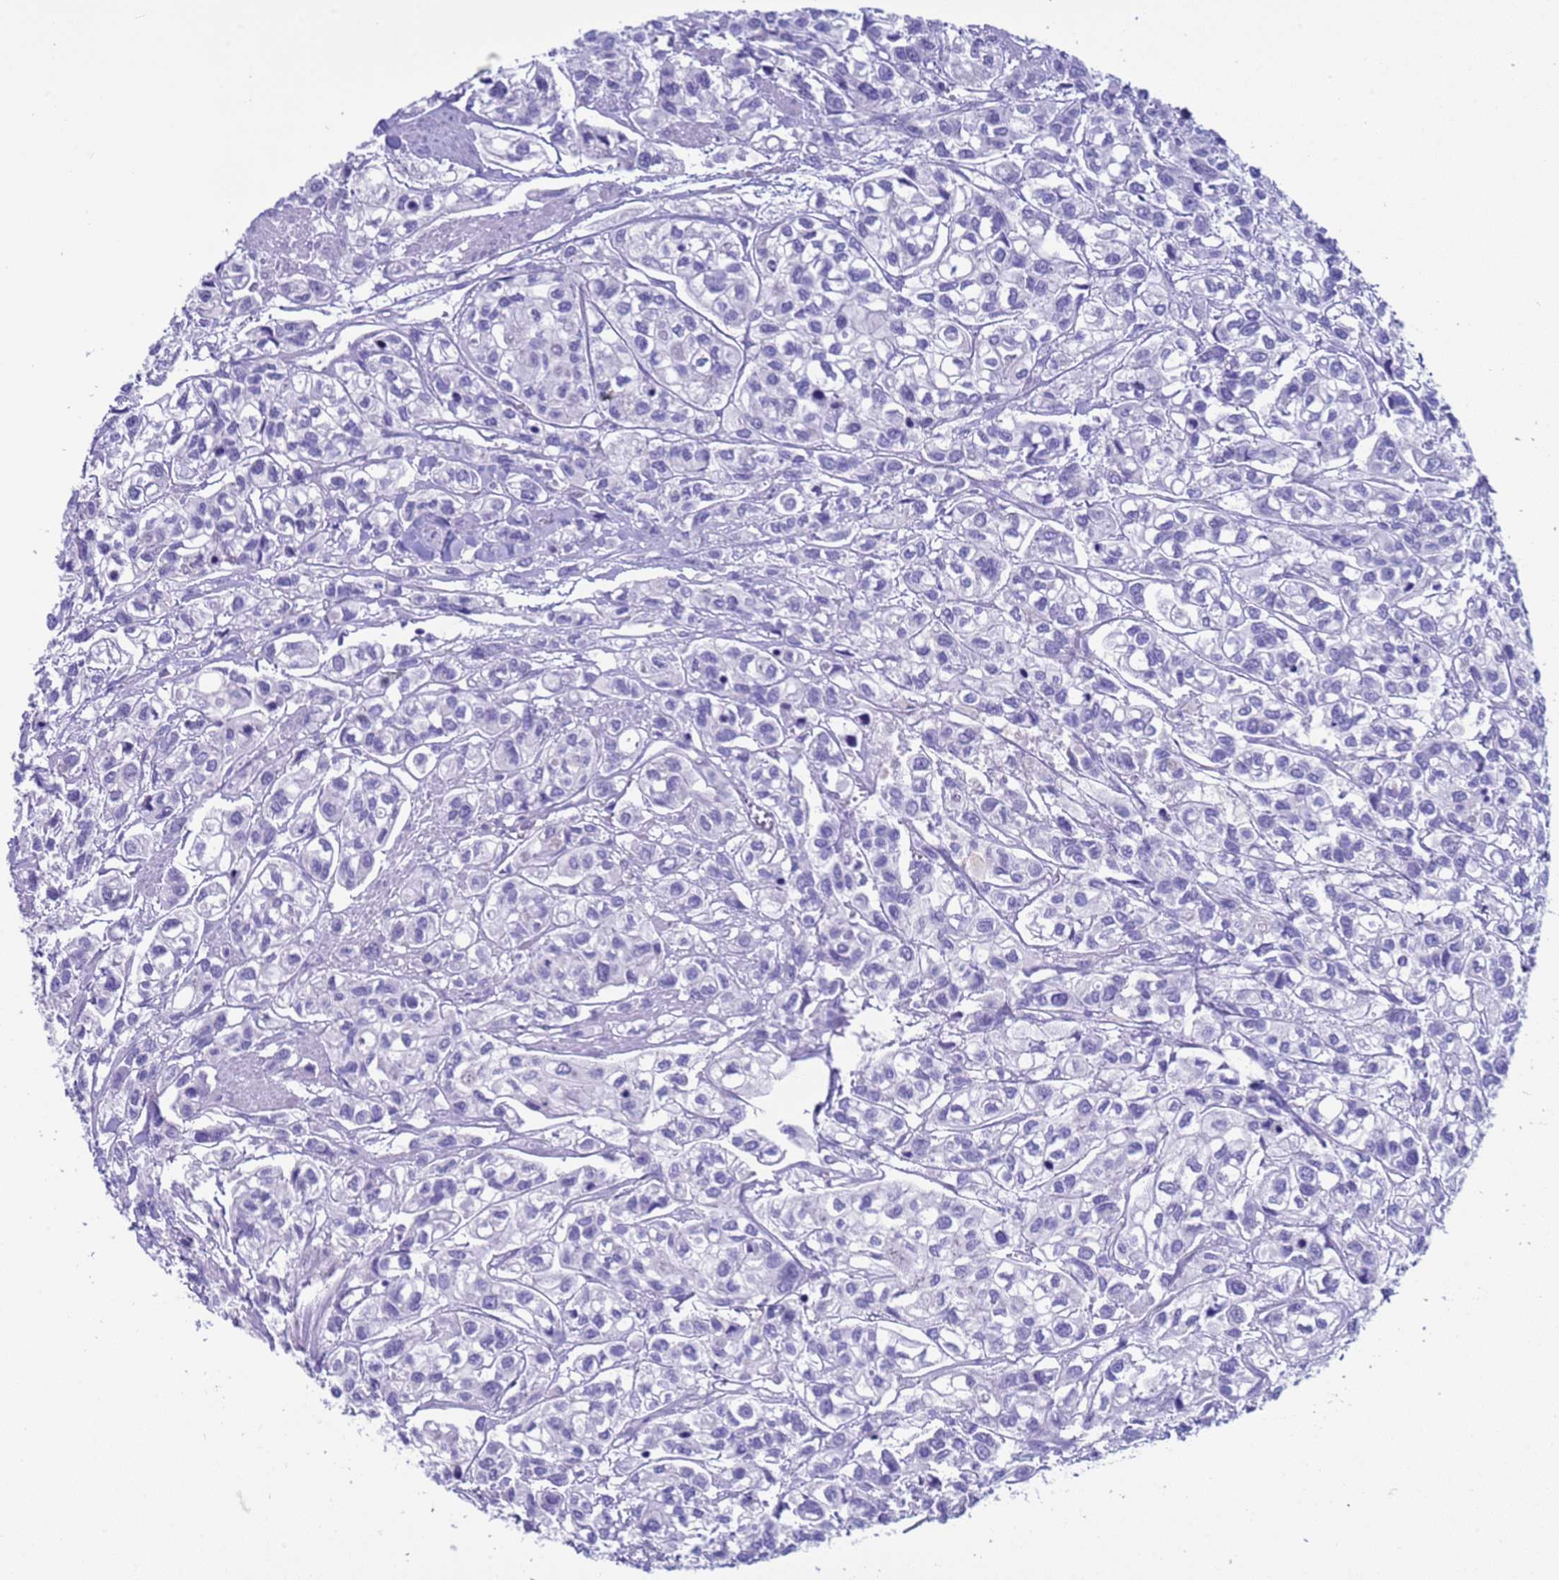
{"staining": {"intensity": "negative", "quantity": "none", "location": "none"}, "tissue": "urothelial cancer", "cell_type": "Tumor cells", "image_type": "cancer", "snomed": [{"axis": "morphology", "description": "Urothelial carcinoma, High grade"}, {"axis": "topography", "description": "Urinary bladder"}], "caption": "This is an IHC histopathology image of human urothelial cancer. There is no positivity in tumor cells.", "gene": "CKM", "patient": {"sex": "male", "age": 67}}